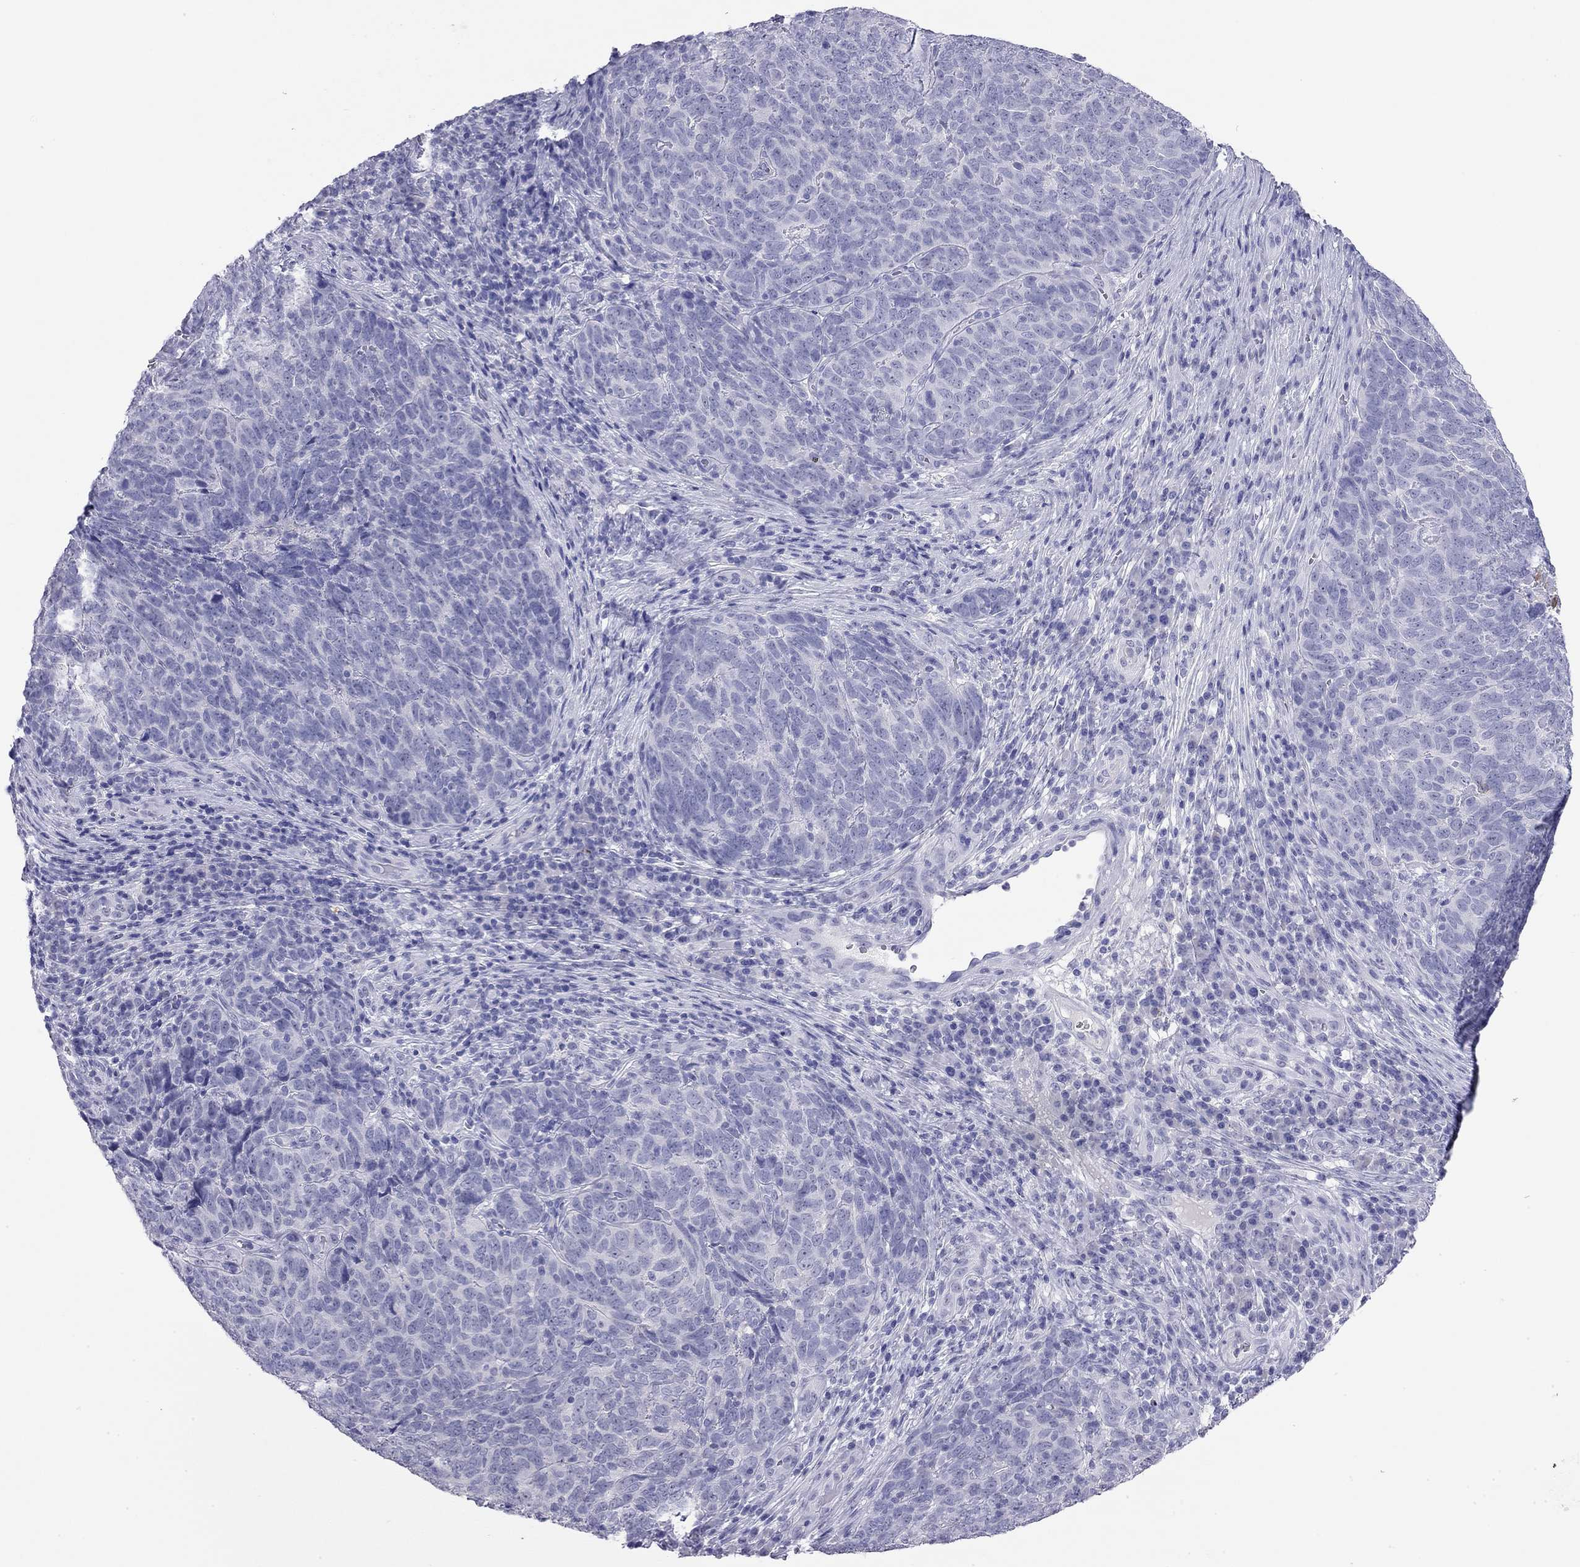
{"staining": {"intensity": "negative", "quantity": "none", "location": "none"}, "tissue": "skin cancer", "cell_type": "Tumor cells", "image_type": "cancer", "snomed": [{"axis": "morphology", "description": "Squamous cell carcinoma, NOS"}, {"axis": "topography", "description": "Skin"}, {"axis": "topography", "description": "Anal"}], "caption": "Skin cancer (squamous cell carcinoma) was stained to show a protein in brown. There is no significant positivity in tumor cells. (Brightfield microscopy of DAB (3,3'-diaminobenzidine) immunohistochemistry (IHC) at high magnification).", "gene": "ODF4", "patient": {"sex": "female", "age": 51}}